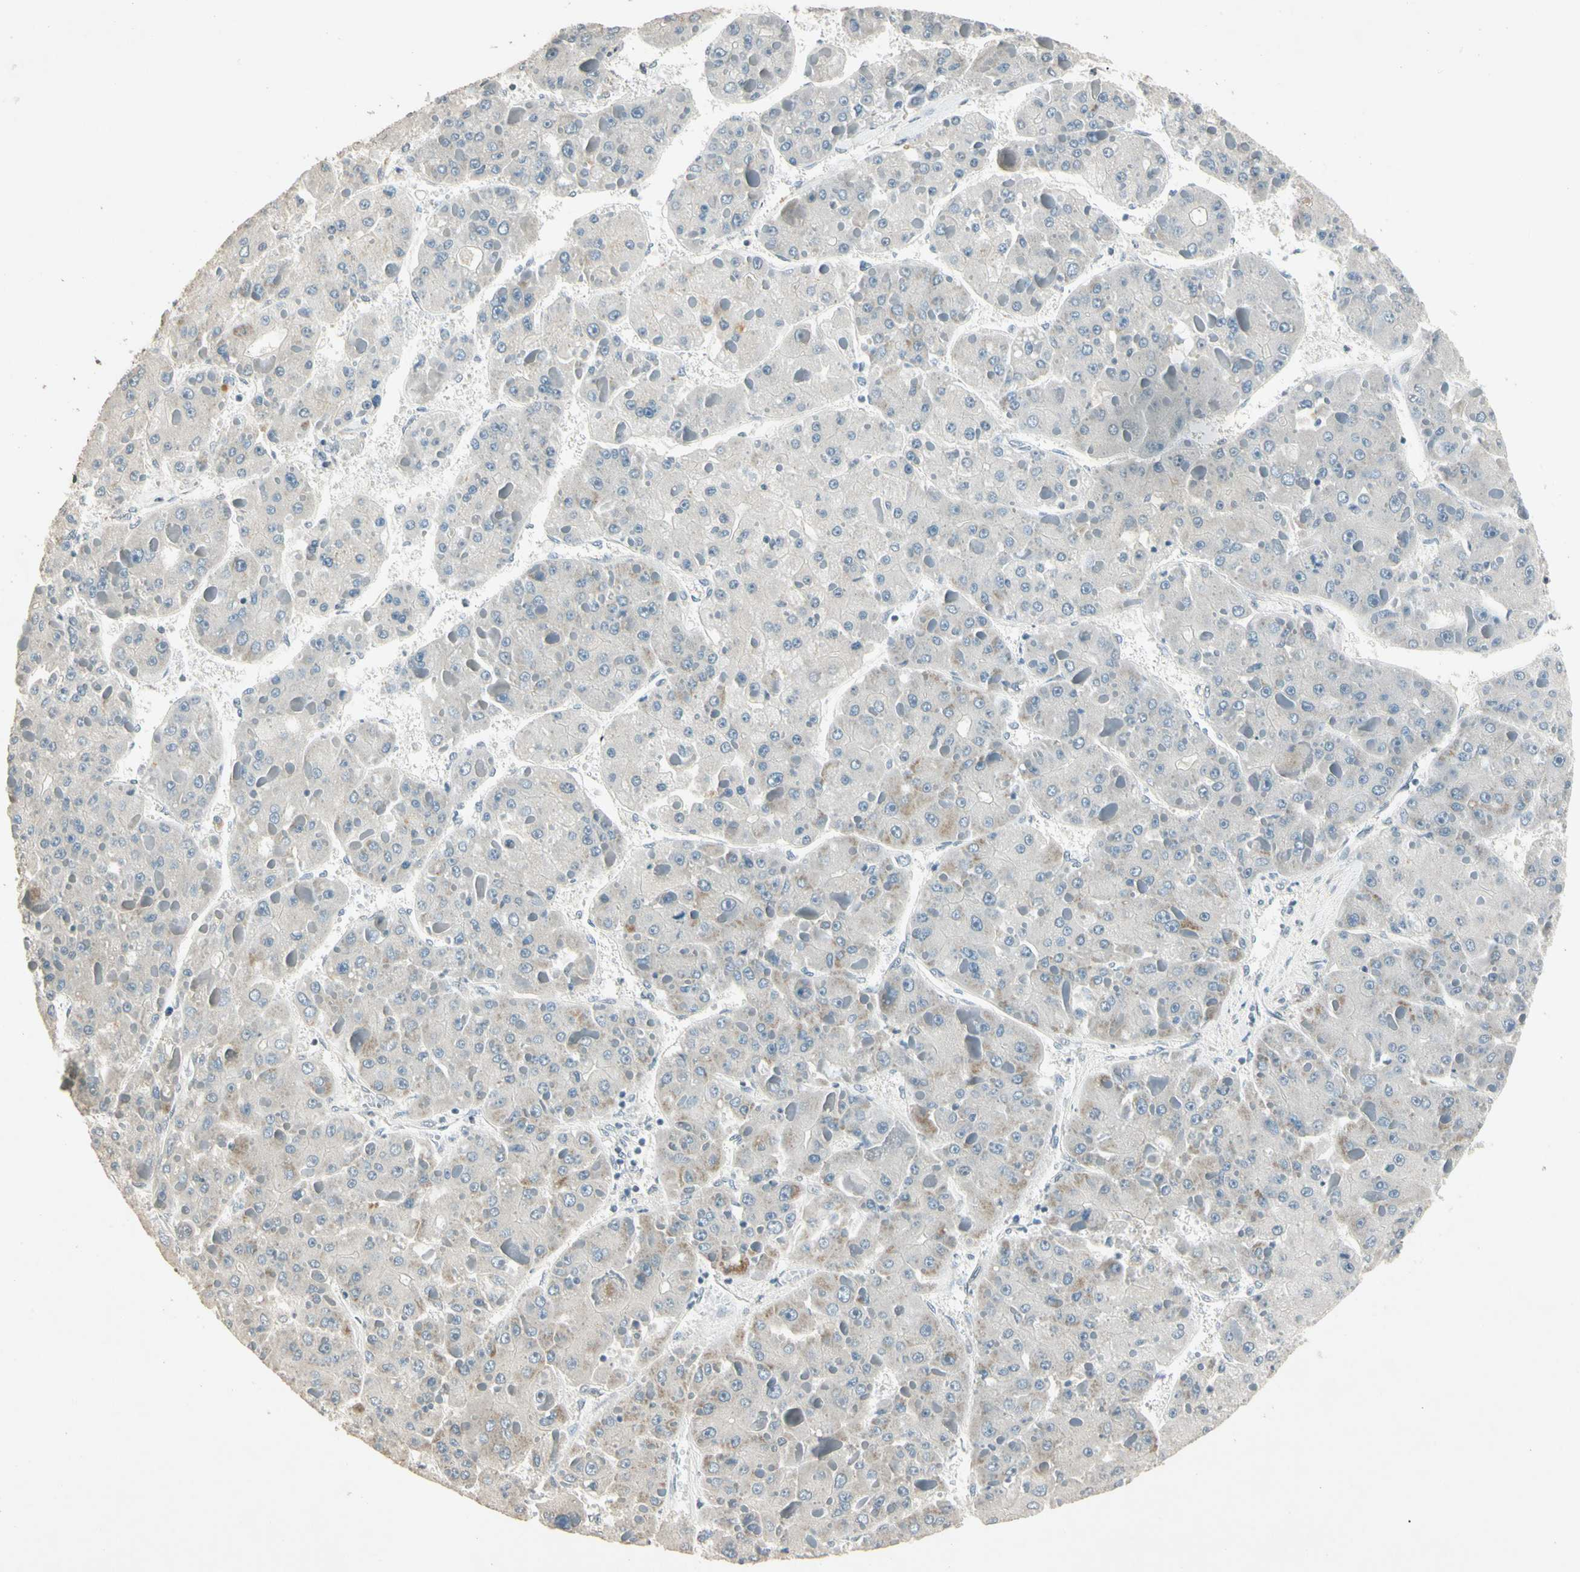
{"staining": {"intensity": "weak", "quantity": "<25%", "location": "cytoplasmic/membranous"}, "tissue": "liver cancer", "cell_type": "Tumor cells", "image_type": "cancer", "snomed": [{"axis": "morphology", "description": "Carcinoma, Hepatocellular, NOS"}, {"axis": "topography", "description": "Liver"}], "caption": "Liver cancer (hepatocellular carcinoma) stained for a protein using IHC displays no staining tumor cells.", "gene": "ZBTB4", "patient": {"sex": "female", "age": 73}}